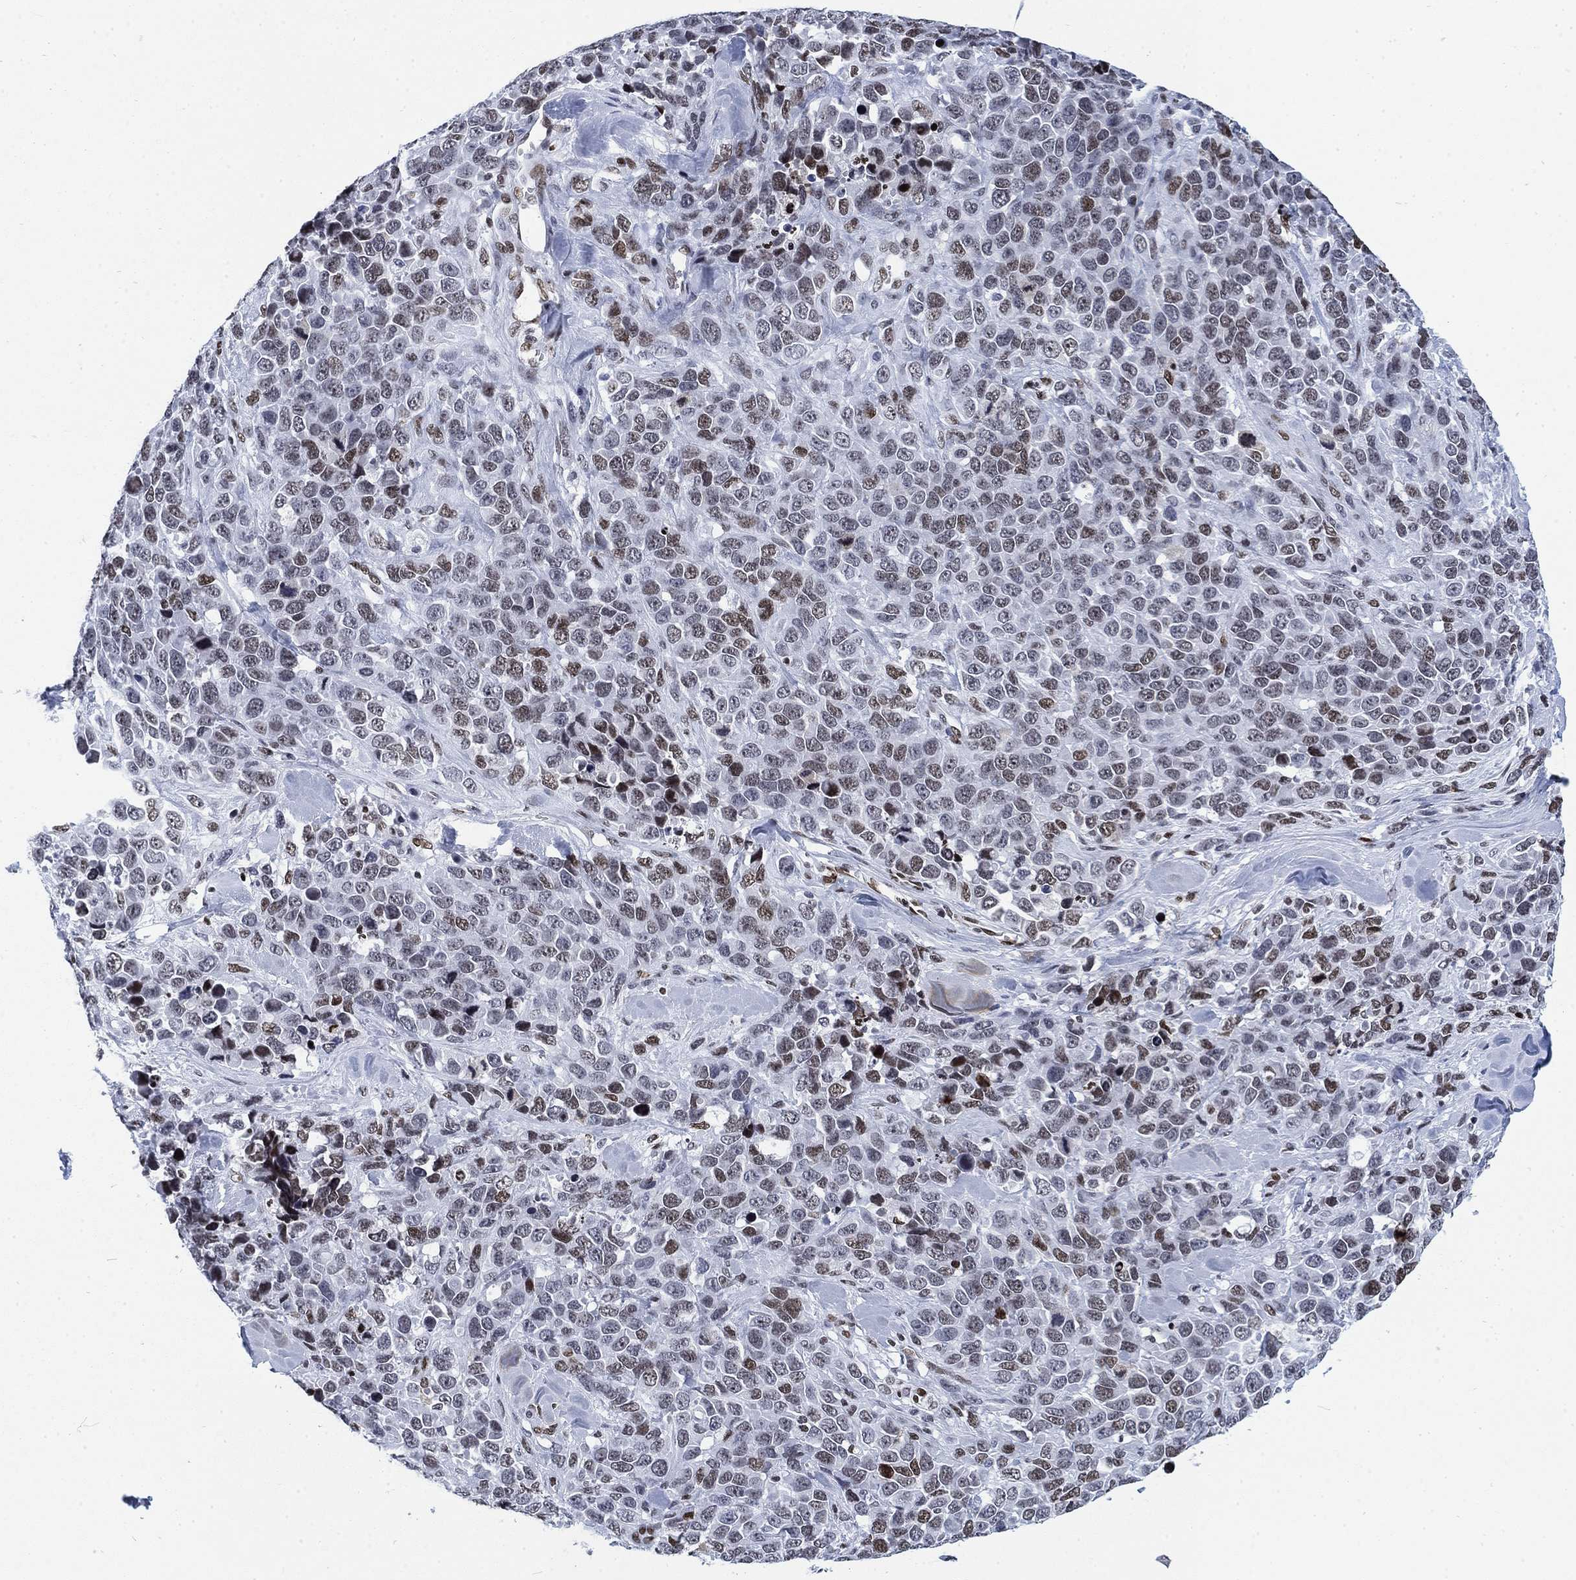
{"staining": {"intensity": "moderate", "quantity": "<25%", "location": "nuclear"}, "tissue": "melanoma", "cell_type": "Tumor cells", "image_type": "cancer", "snomed": [{"axis": "morphology", "description": "Malignant melanoma, Metastatic site"}, {"axis": "topography", "description": "Skin"}], "caption": "There is low levels of moderate nuclear staining in tumor cells of malignant melanoma (metastatic site), as demonstrated by immunohistochemical staining (brown color).", "gene": "H1-10", "patient": {"sex": "male", "age": 84}}